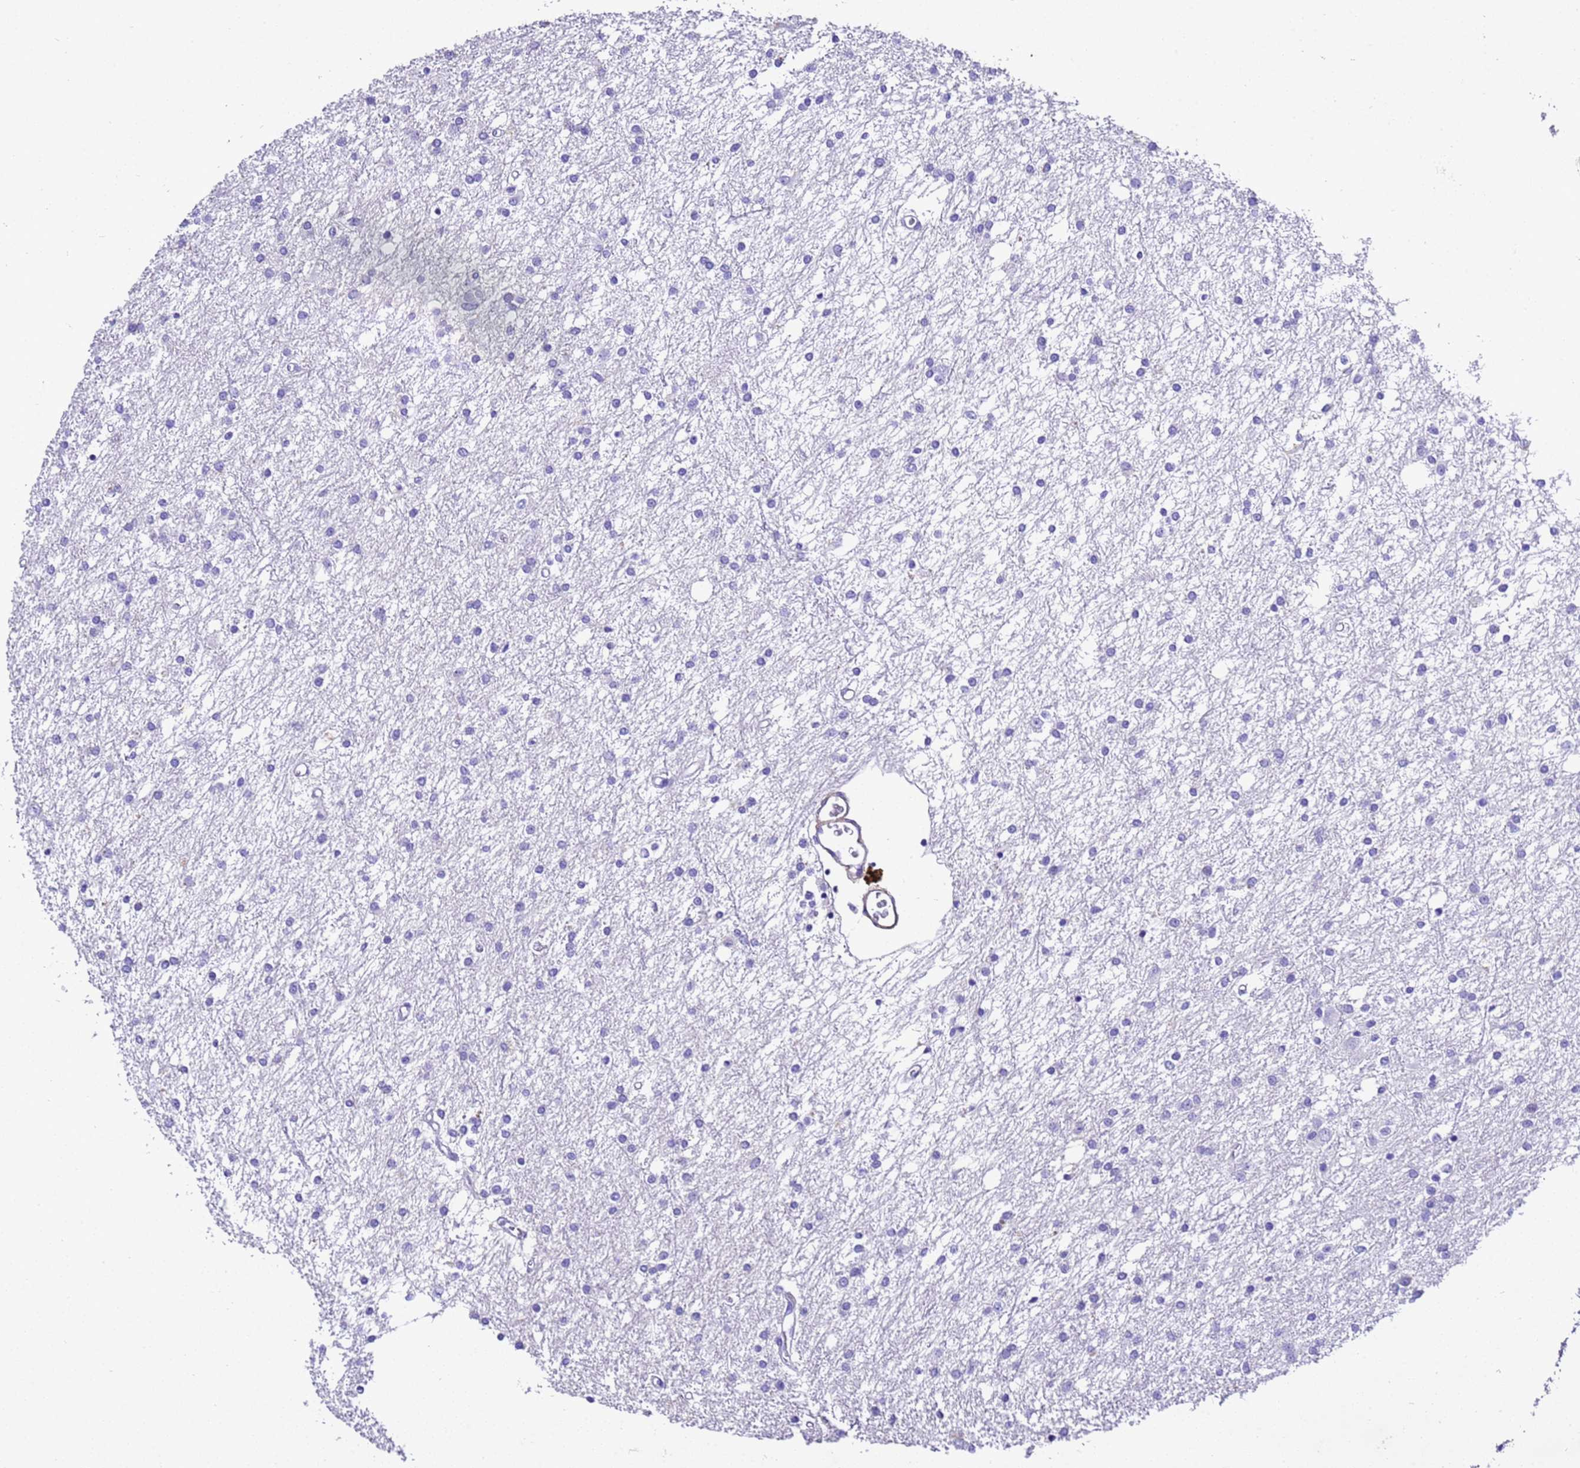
{"staining": {"intensity": "negative", "quantity": "none", "location": "none"}, "tissue": "glioma", "cell_type": "Tumor cells", "image_type": "cancer", "snomed": [{"axis": "morphology", "description": "Glioma, malignant, High grade"}, {"axis": "topography", "description": "Brain"}], "caption": "Tumor cells are negative for protein expression in human glioma.", "gene": "ZNF417", "patient": {"sex": "female", "age": 50}}